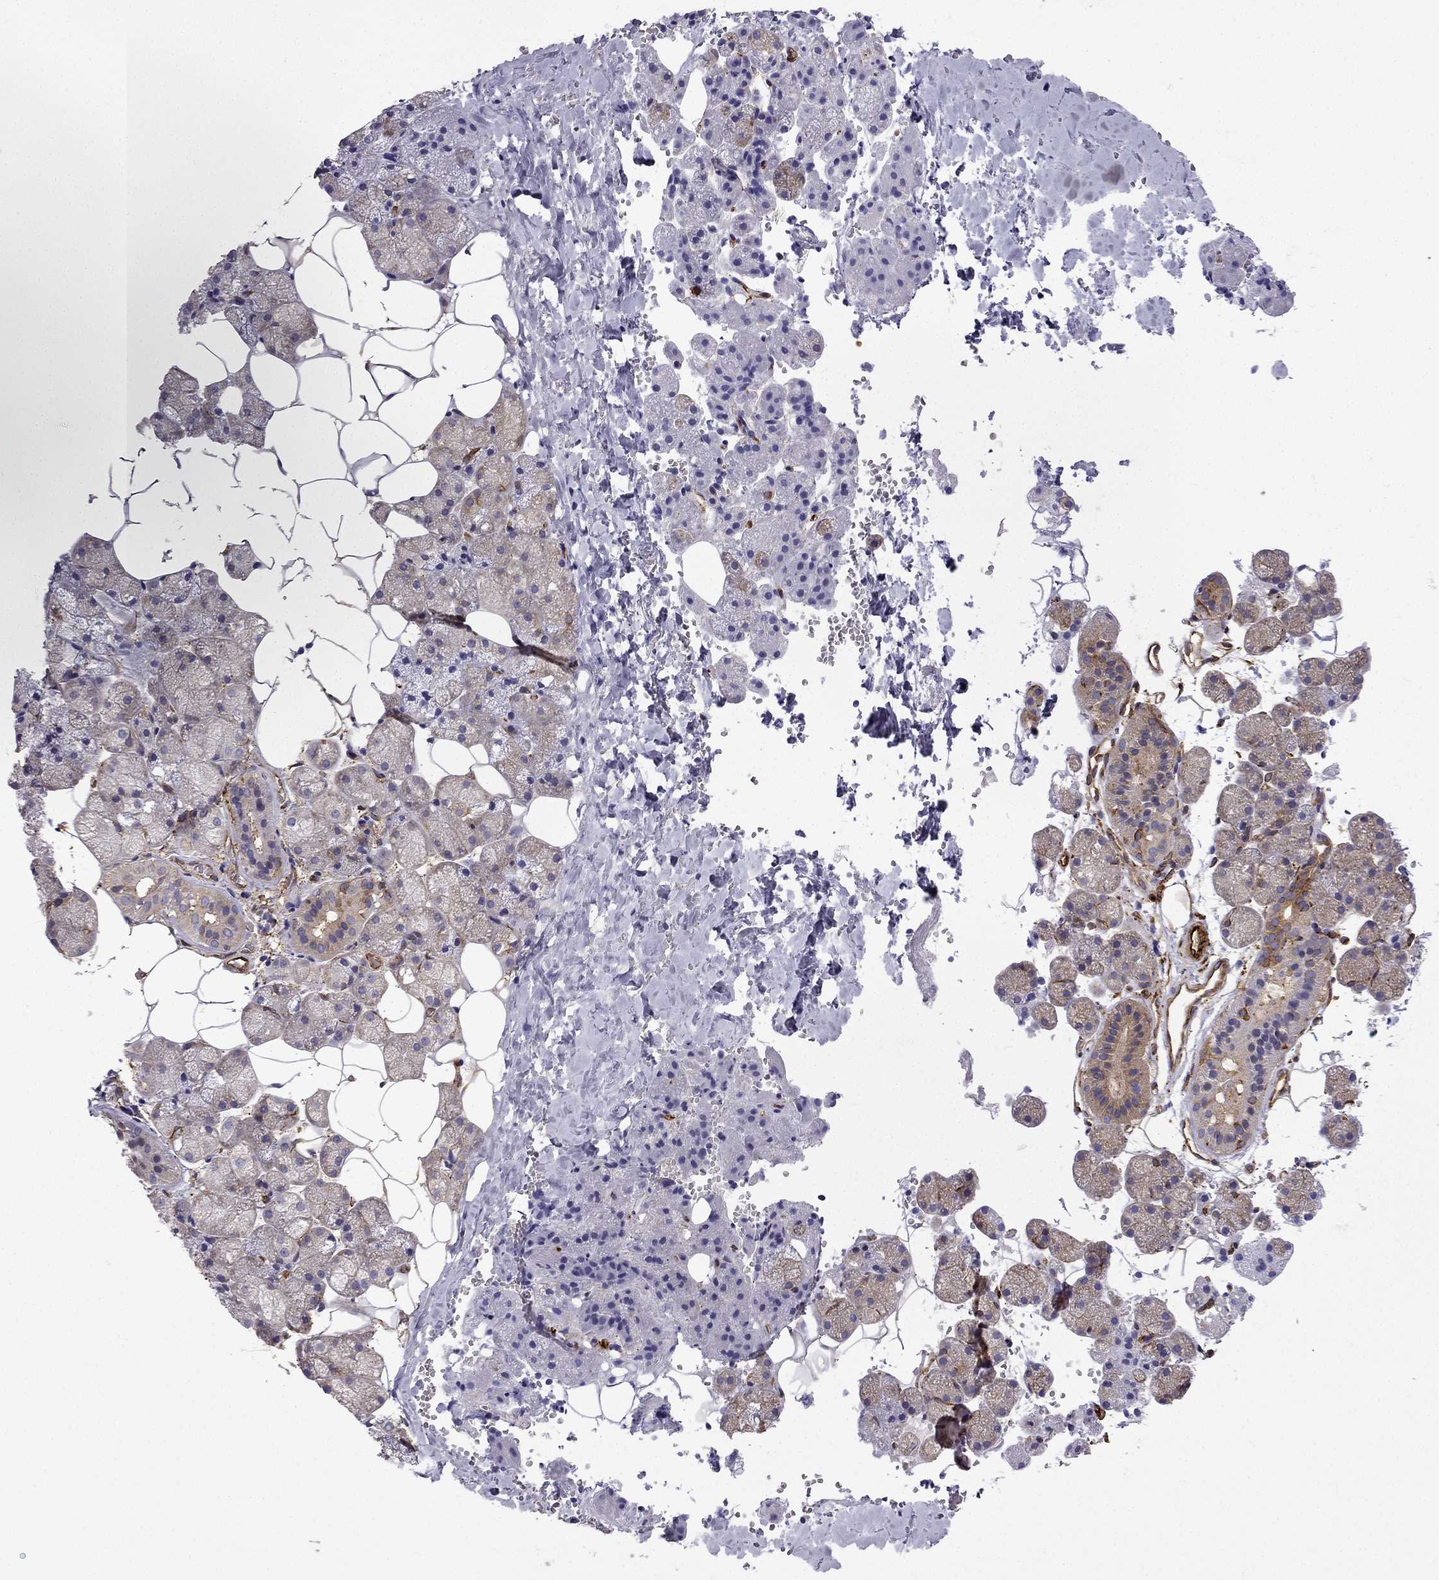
{"staining": {"intensity": "moderate", "quantity": "<25%", "location": "cytoplasmic/membranous"}, "tissue": "salivary gland", "cell_type": "Glandular cells", "image_type": "normal", "snomed": [{"axis": "morphology", "description": "Normal tissue, NOS"}, {"axis": "topography", "description": "Salivary gland"}], "caption": "Salivary gland stained with IHC displays moderate cytoplasmic/membranous expression in about <25% of glandular cells.", "gene": "MAP4", "patient": {"sex": "male", "age": 38}}